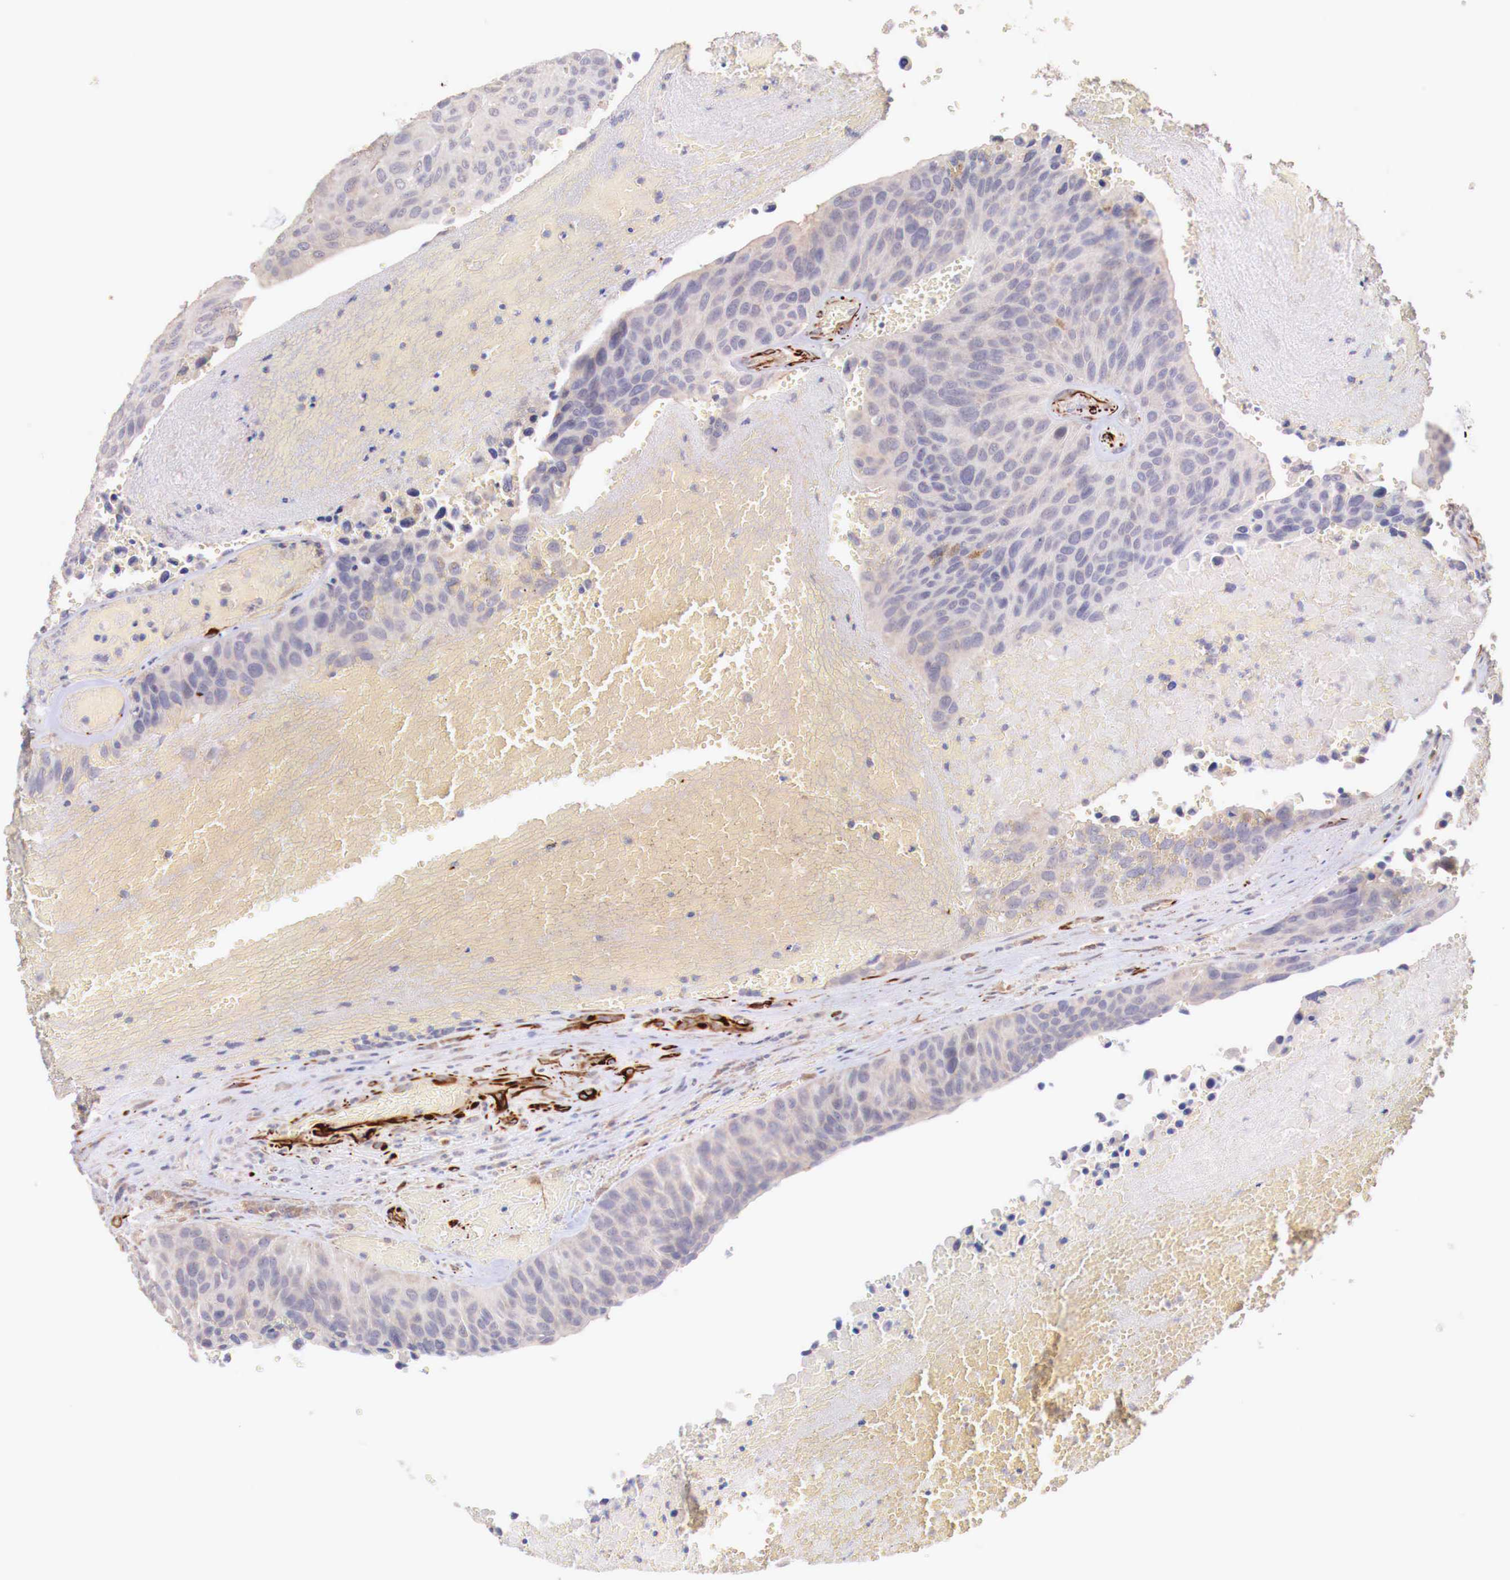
{"staining": {"intensity": "negative", "quantity": "none", "location": "none"}, "tissue": "urothelial cancer", "cell_type": "Tumor cells", "image_type": "cancer", "snomed": [{"axis": "morphology", "description": "Urothelial carcinoma, High grade"}, {"axis": "topography", "description": "Urinary bladder"}], "caption": "IHC histopathology image of neoplastic tissue: high-grade urothelial carcinoma stained with DAB exhibits no significant protein expression in tumor cells.", "gene": "WT1", "patient": {"sex": "male", "age": 66}}